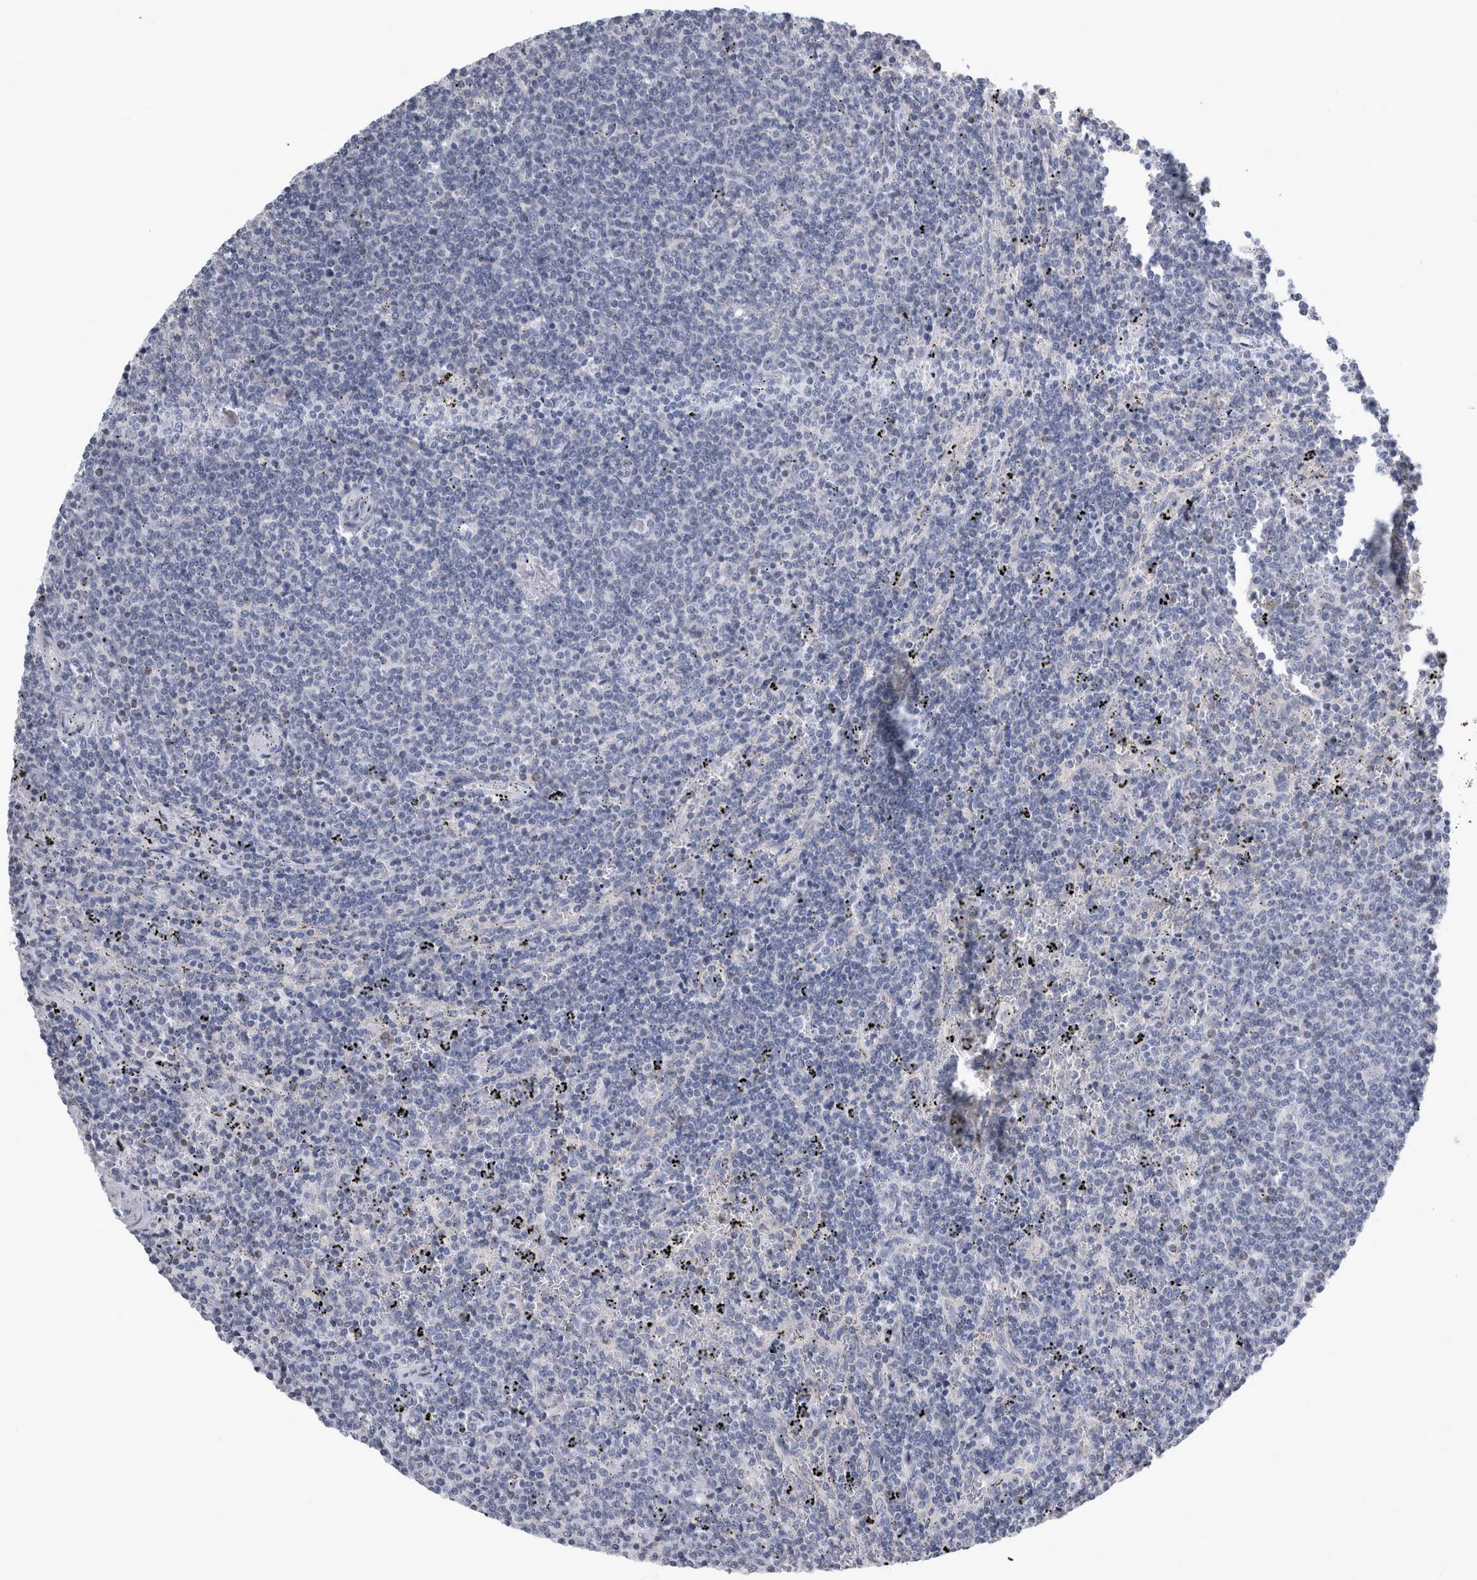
{"staining": {"intensity": "negative", "quantity": "none", "location": "none"}, "tissue": "lymphoma", "cell_type": "Tumor cells", "image_type": "cancer", "snomed": [{"axis": "morphology", "description": "Malignant lymphoma, non-Hodgkin's type, Low grade"}, {"axis": "topography", "description": "Spleen"}], "caption": "An immunohistochemistry image of lymphoma is shown. There is no staining in tumor cells of lymphoma. Brightfield microscopy of immunohistochemistry stained with DAB (3,3'-diaminobenzidine) (brown) and hematoxylin (blue), captured at high magnification.", "gene": "TCAP", "patient": {"sex": "female", "age": 50}}